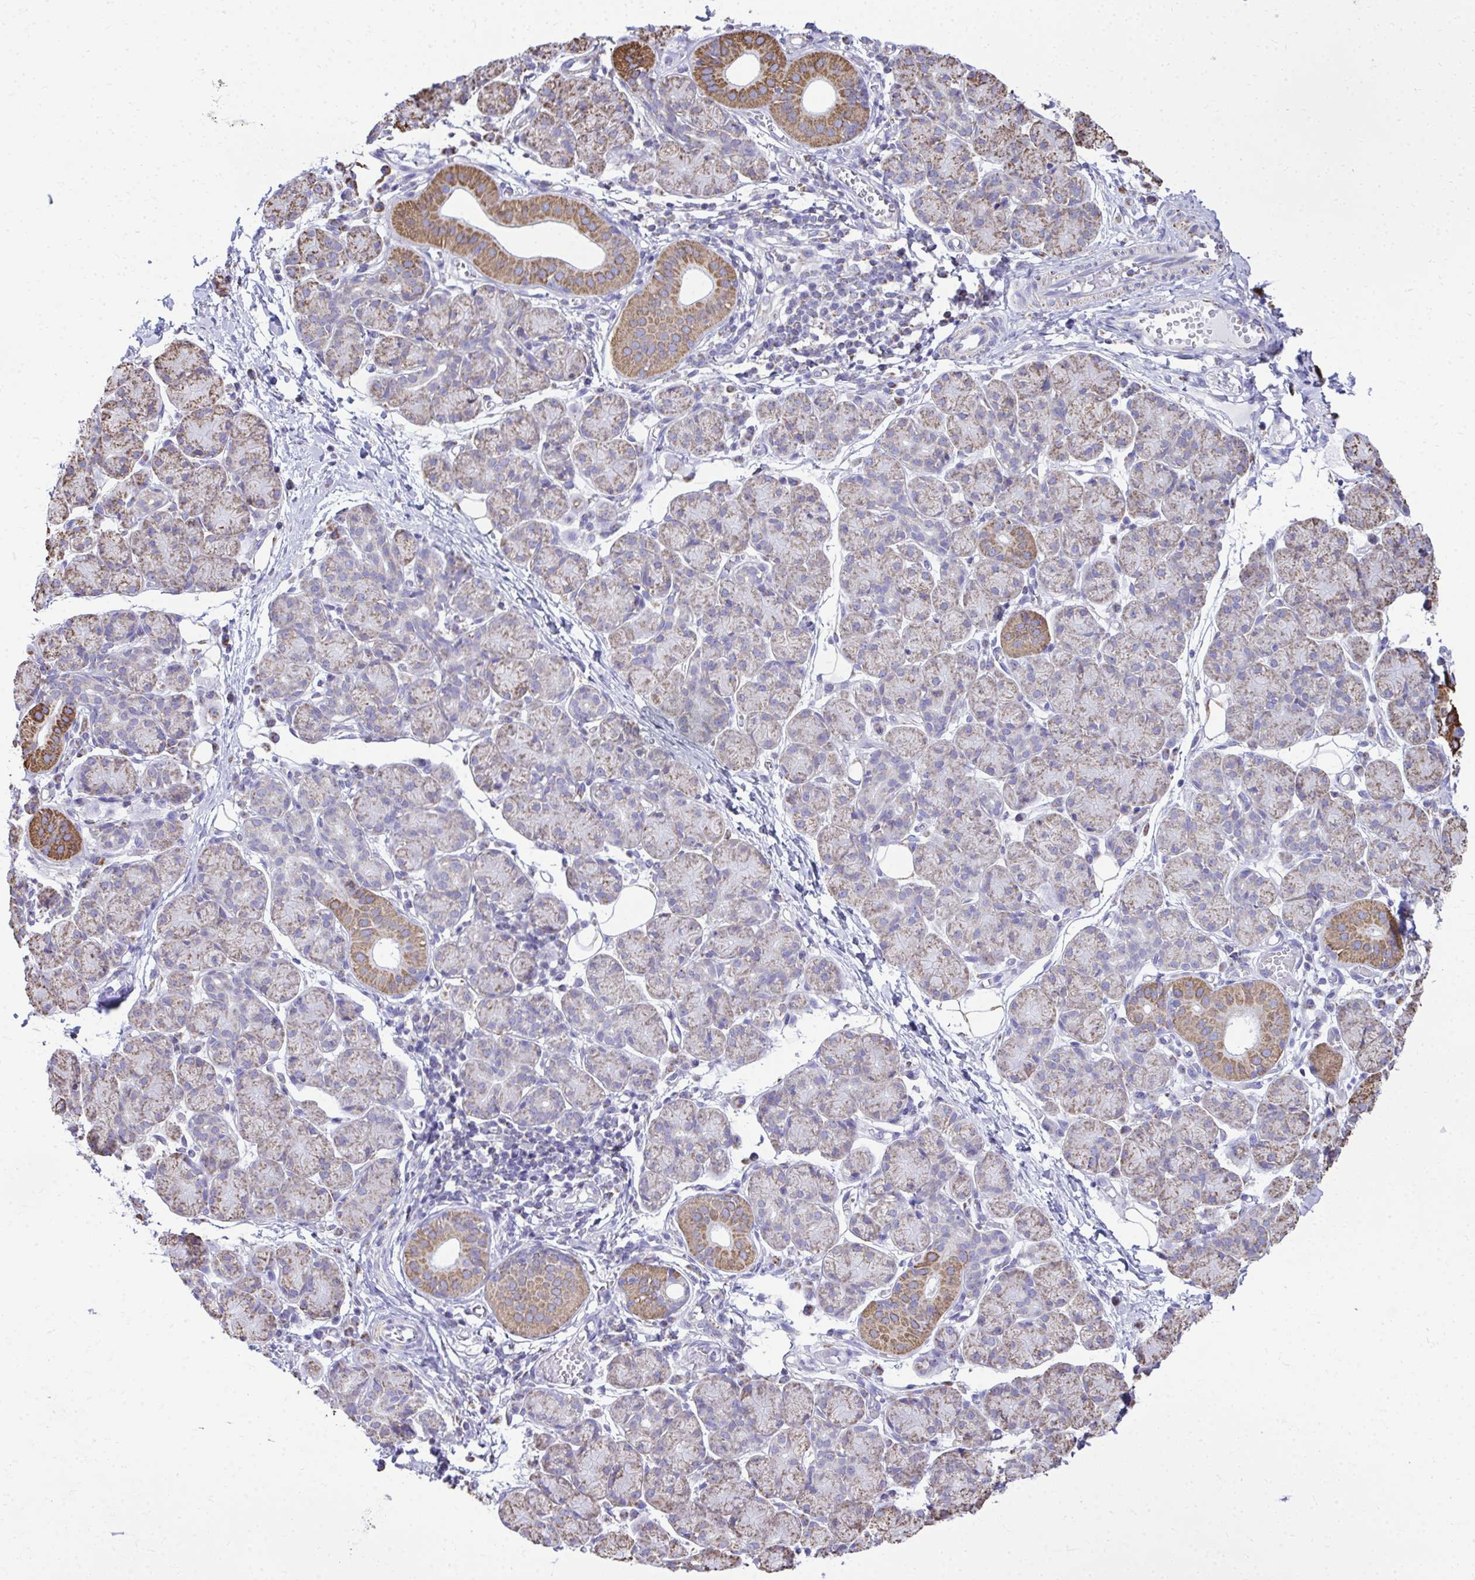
{"staining": {"intensity": "moderate", "quantity": "25%-75%", "location": "cytoplasmic/membranous"}, "tissue": "salivary gland", "cell_type": "Glandular cells", "image_type": "normal", "snomed": [{"axis": "morphology", "description": "Normal tissue, NOS"}, {"axis": "morphology", "description": "Inflammation, NOS"}, {"axis": "topography", "description": "Lymph node"}, {"axis": "topography", "description": "Salivary gland"}], "caption": "Protein analysis of normal salivary gland shows moderate cytoplasmic/membranous positivity in approximately 25%-75% of glandular cells. Using DAB (3,3'-diaminobenzidine) (brown) and hematoxylin (blue) stains, captured at high magnification using brightfield microscopy.", "gene": "MPZL2", "patient": {"sex": "male", "age": 3}}